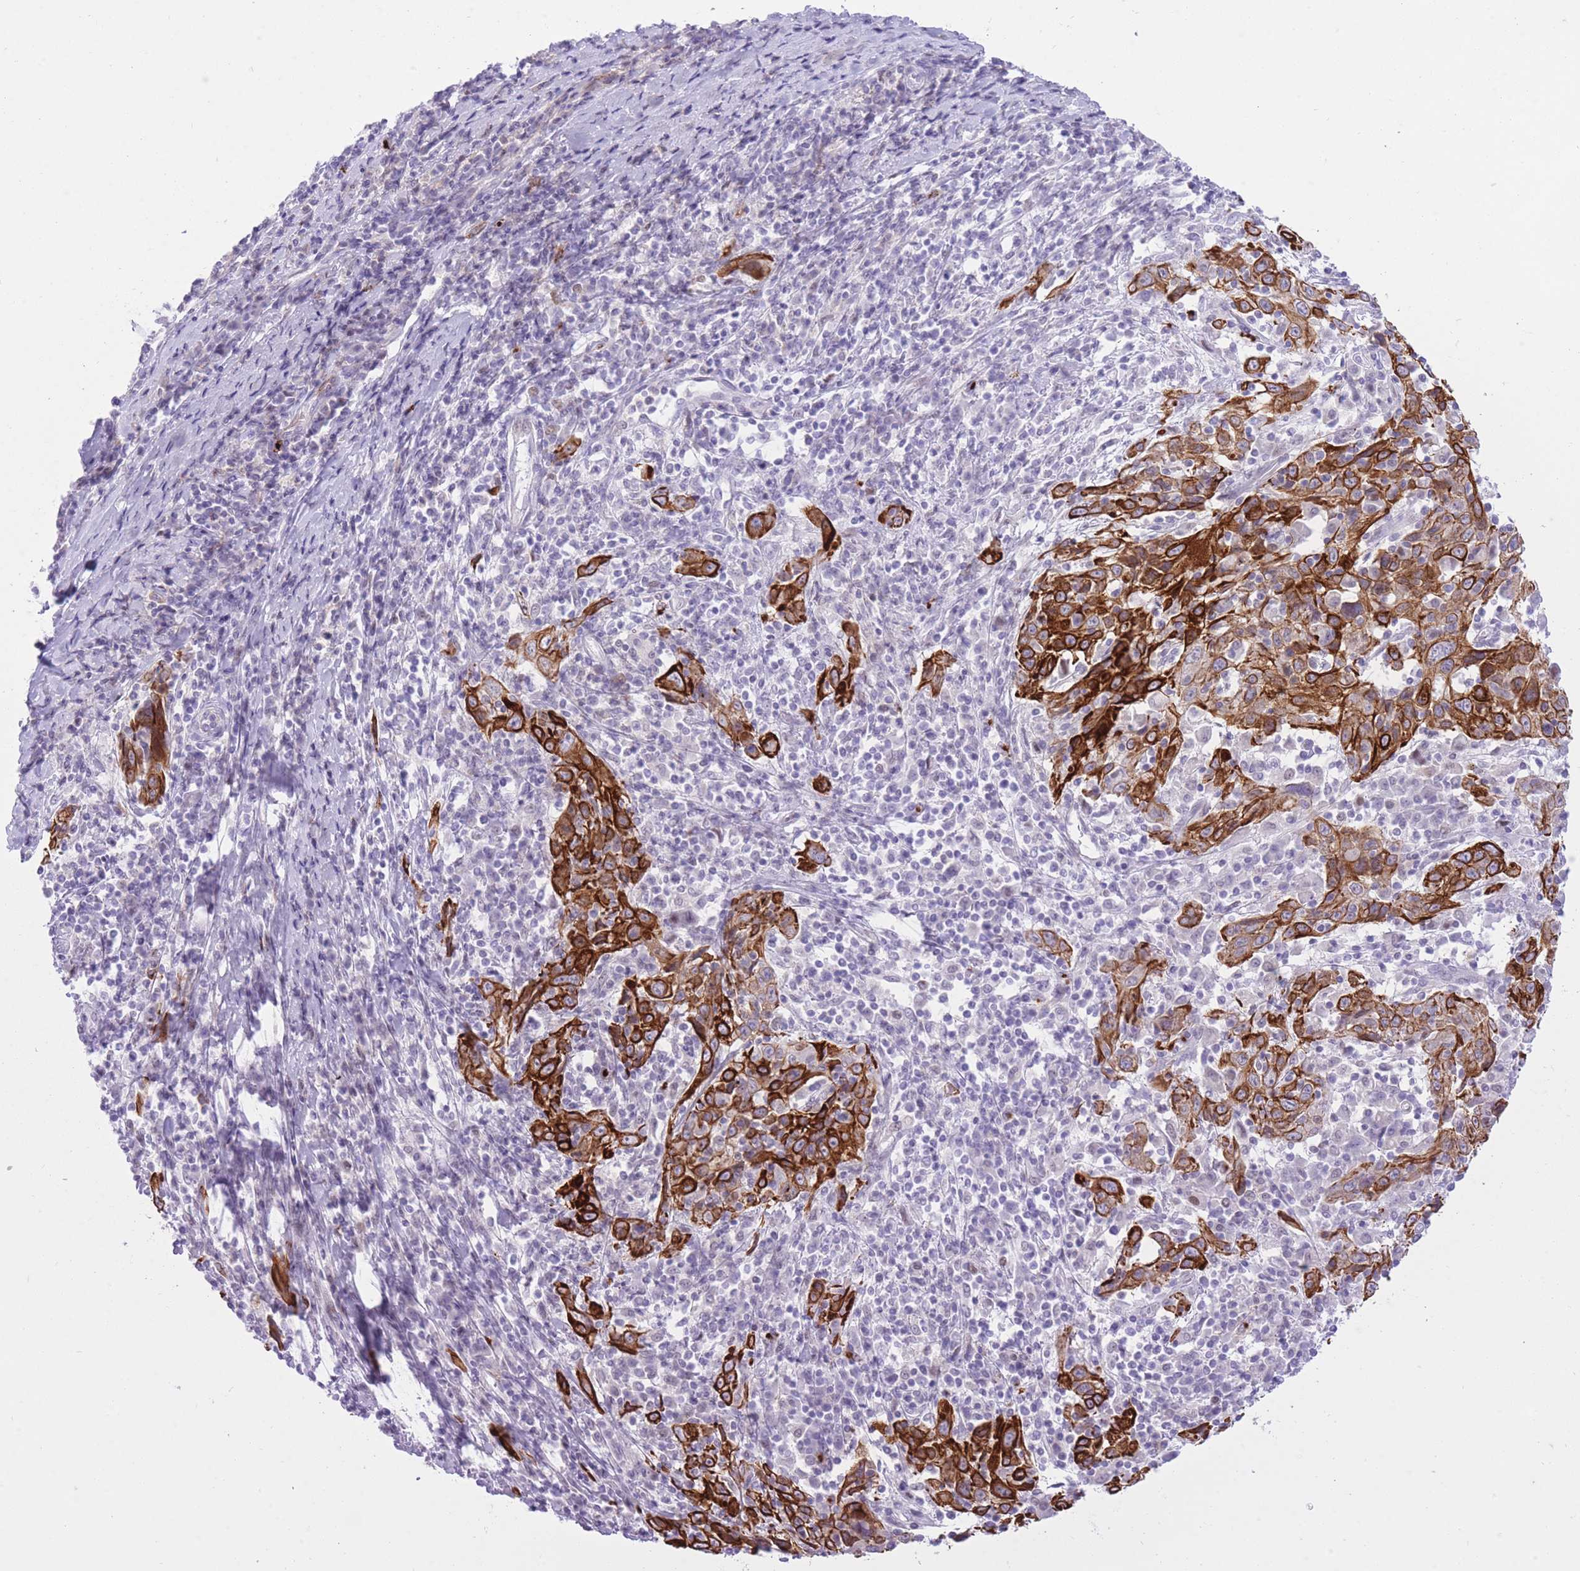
{"staining": {"intensity": "strong", "quantity": ">75%", "location": "cytoplasmic/membranous"}, "tissue": "cervical cancer", "cell_type": "Tumor cells", "image_type": "cancer", "snomed": [{"axis": "morphology", "description": "Squamous cell carcinoma, NOS"}, {"axis": "topography", "description": "Cervix"}], "caption": "Protein expression analysis of human cervical squamous cell carcinoma reveals strong cytoplasmic/membranous positivity in approximately >75% of tumor cells.", "gene": "MEIS3", "patient": {"sex": "female", "age": 46}}